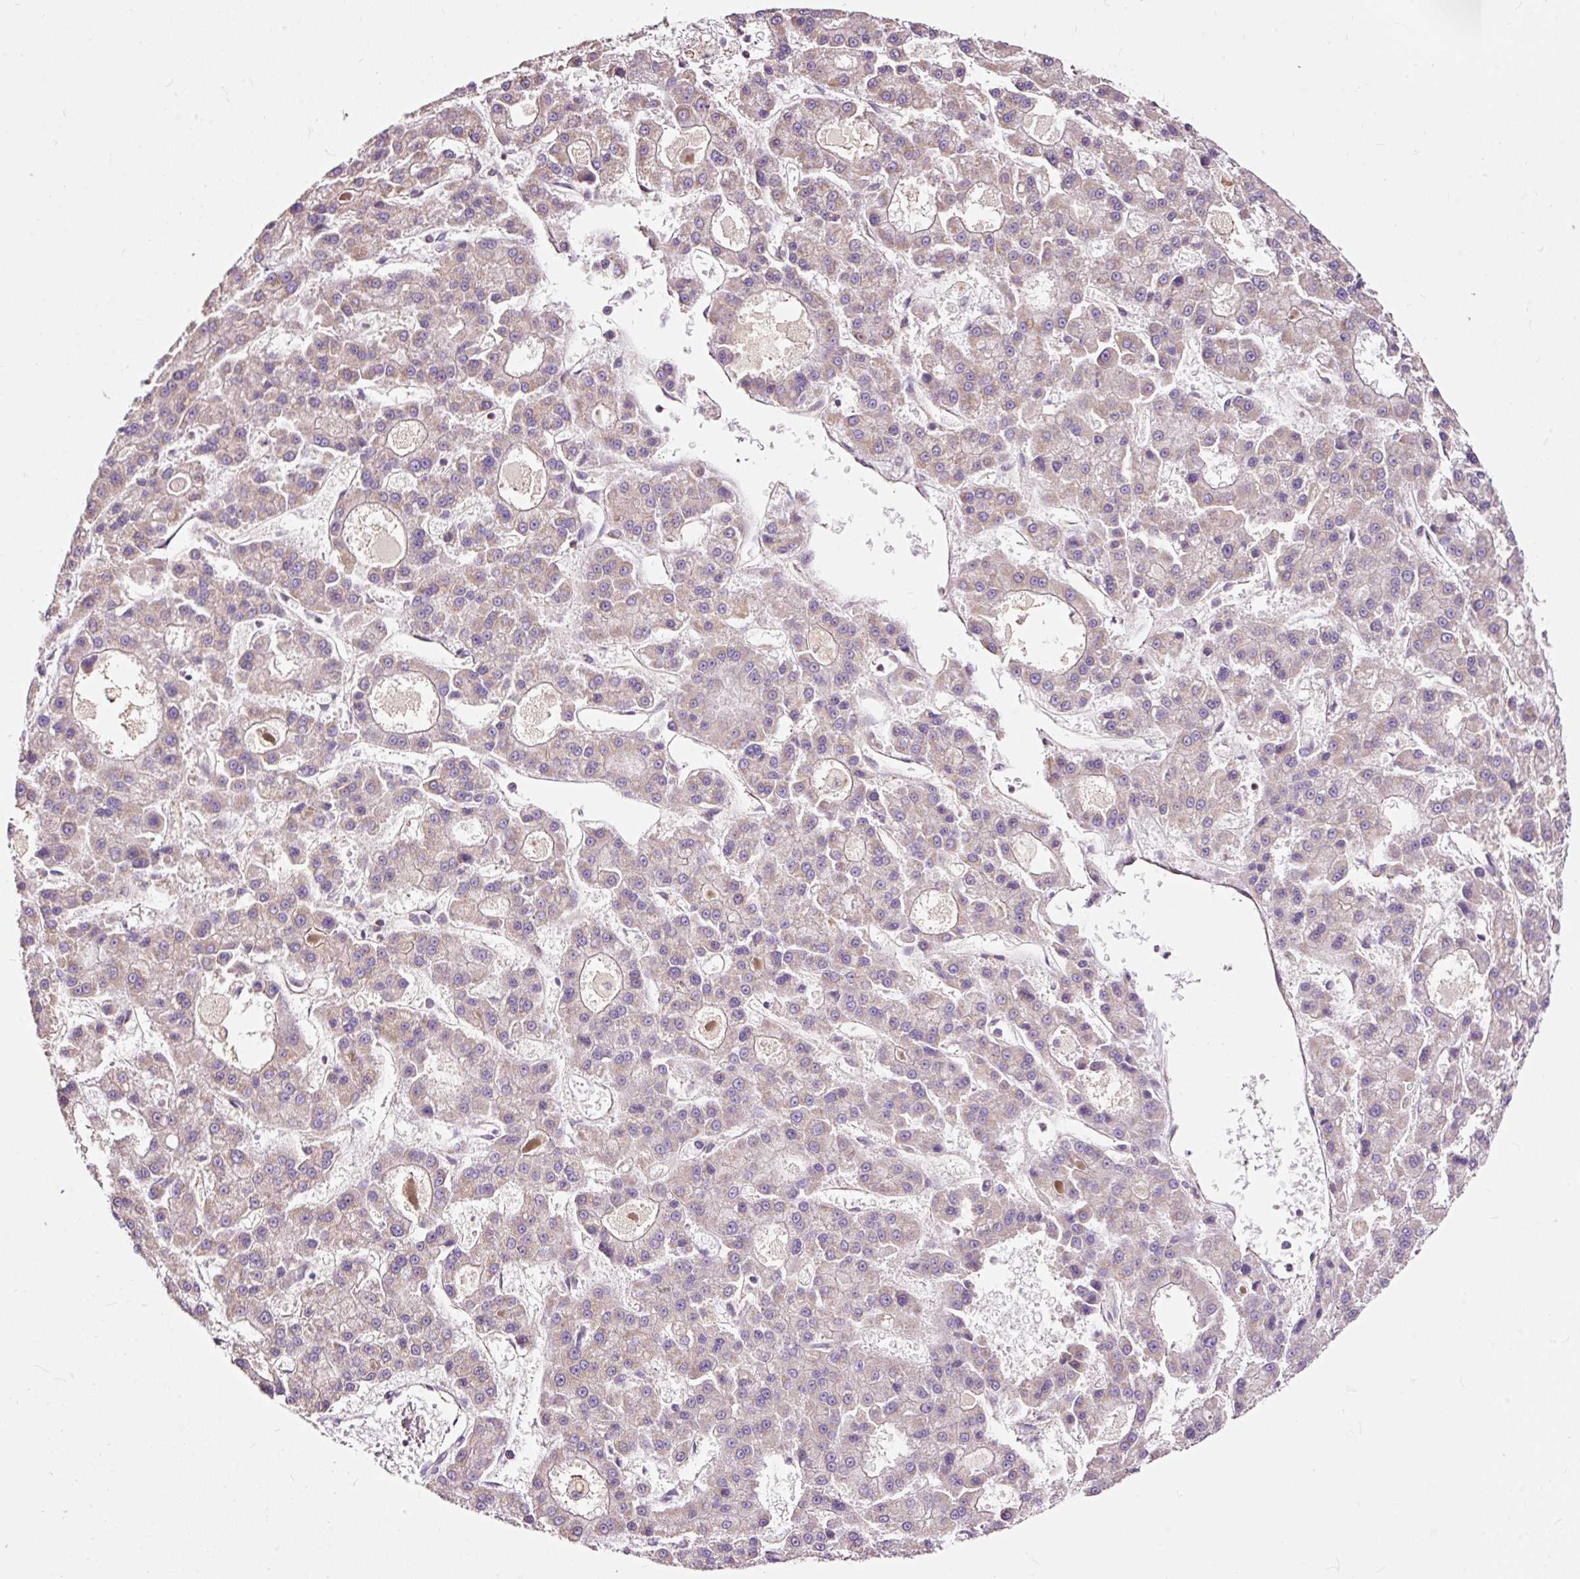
{"staining": {"intensity": "negative", "quantity": "none", "location": "none"}, "tissue": "liver cancer", "cell_type": "Tumor cells", "image_type": "cancer", "snomed": [{"axis": "morphology", "description": "Carcinoma, Hepatocellular, NOS"}, {"axis": "topography", "description": "Liver"}], "caption": "This is an immunohistochemistry photomicrograph of liver cancer (hepatocellular carcinoma). There is no expression in tumor cells.", "gene": "BOLA3", "patient": {"sex": "male", "age": 70}}